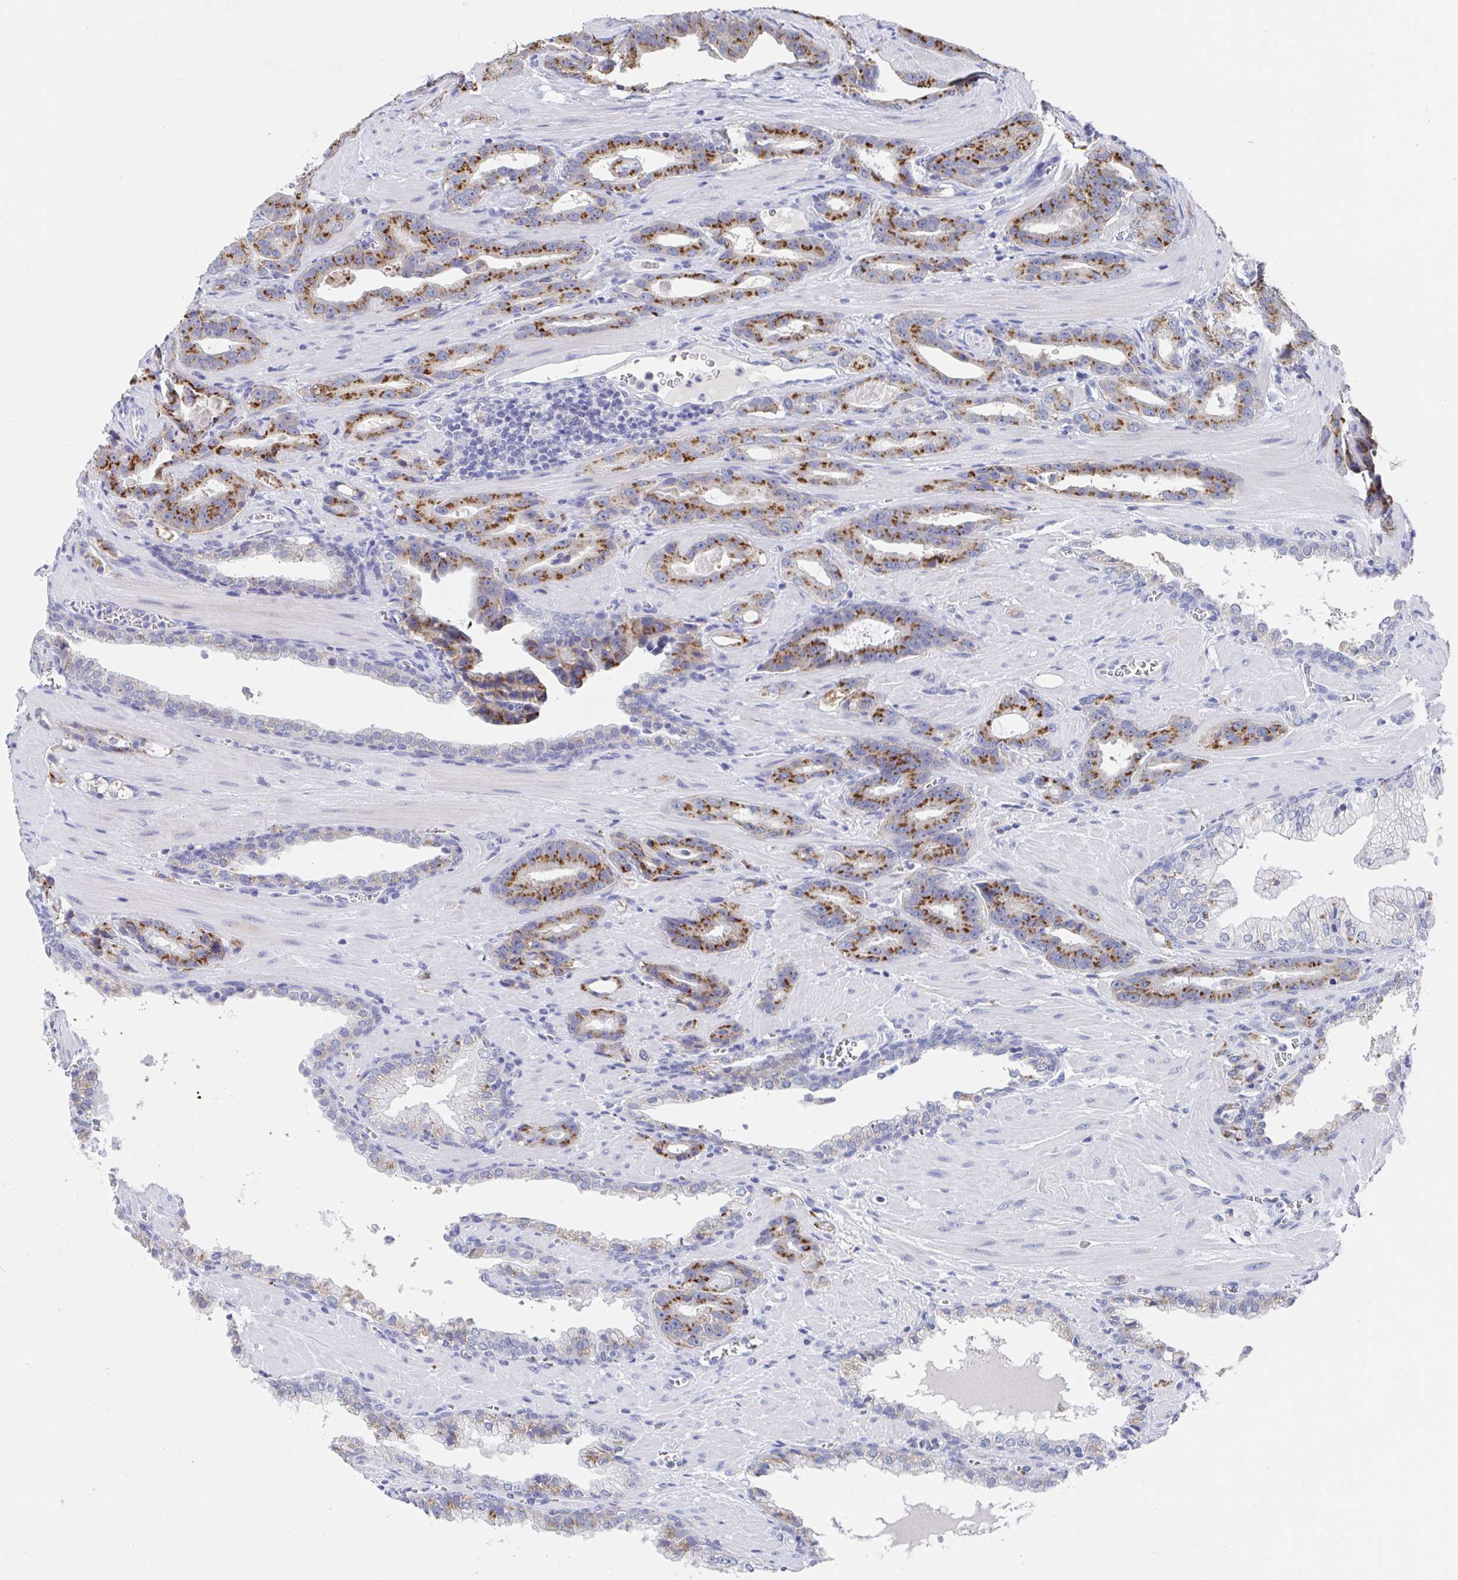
{"staining": {"intensity": "moderate", "quantity": ">75%", "location": "cytoplasmic/membranous"}, "tissue": "prostate cancer", "cell_type": "Tumor cells", "image_type": "cancer", "snomed": [{"axis": "morphology", "description": "Adenocarcinoma, High grade"}, {"axis": "topography", "description": "Prostate"}], "caption": "Brown immunohistochemical staining in prostate cancer (adenocarcinoma (high-grade)) displays moderate cytoplasmic/membranous positivity in approximately >75% of tumor cells.", "gene": "TAS2R39", "patient": {"sex": "male", "age": 65}}